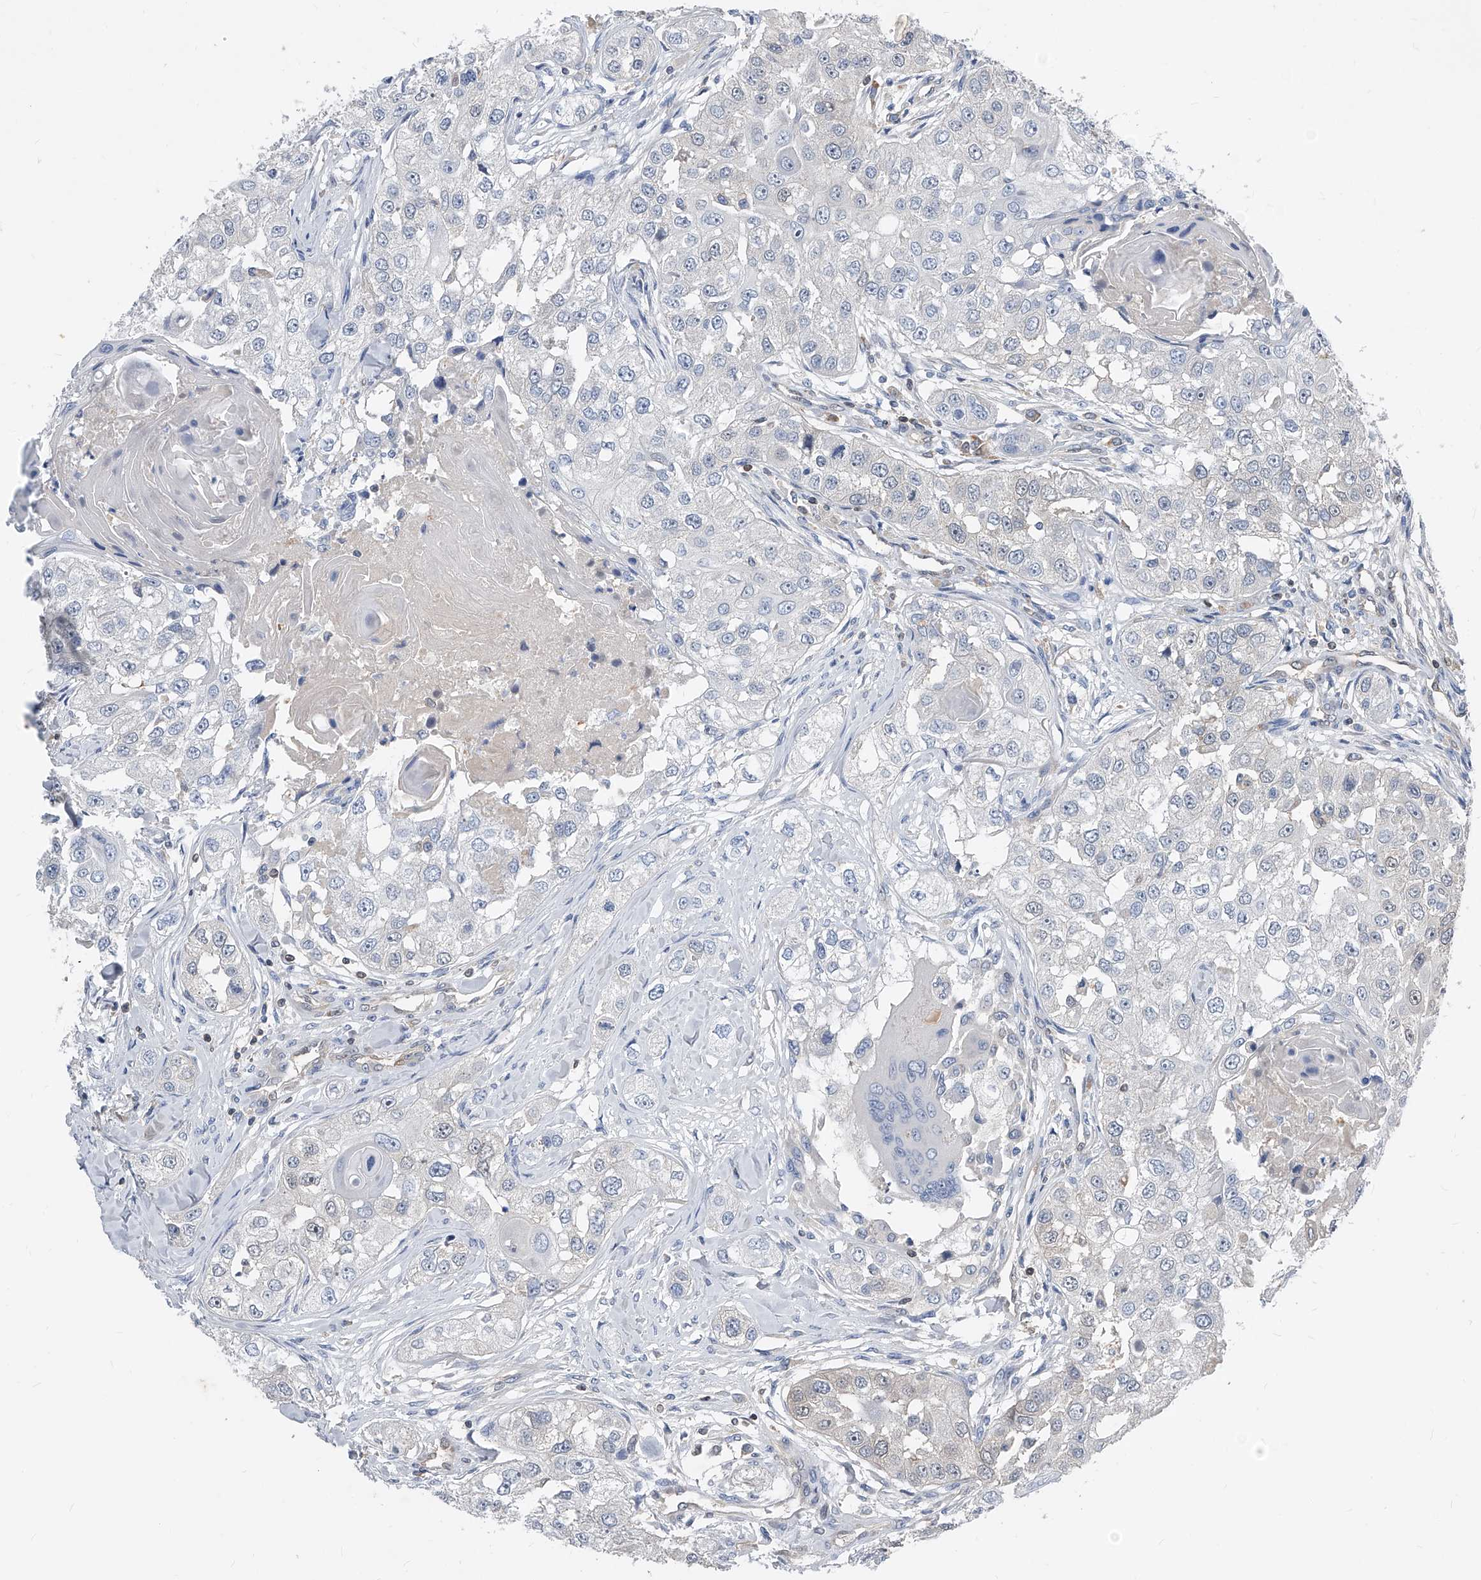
{"staining": {"intensity": "weak", "quantity": "<25%", "location": "cytoplasmic/membranous"}, "tissue": "head and neck cancer", "cell_type": "Tumor cells", "image_type": "cancer", "snomed": [{"axis": "morphology", "description": "Normal tissue, NOS"}, {"axis": "morphology", "description": "Squamous cell carcinoma, NOS"}, {"axis": "topography", "description": "Skeletal muscle"}, {"axis": "topography", "description": "Head-Neck"}], "caption": "Head and neck cancer was stained to show a protein in brown. There is no significant positivity in tumor cells.", "gene": "MAP2K6", "patient": {"sex": "male", "age": 51}}